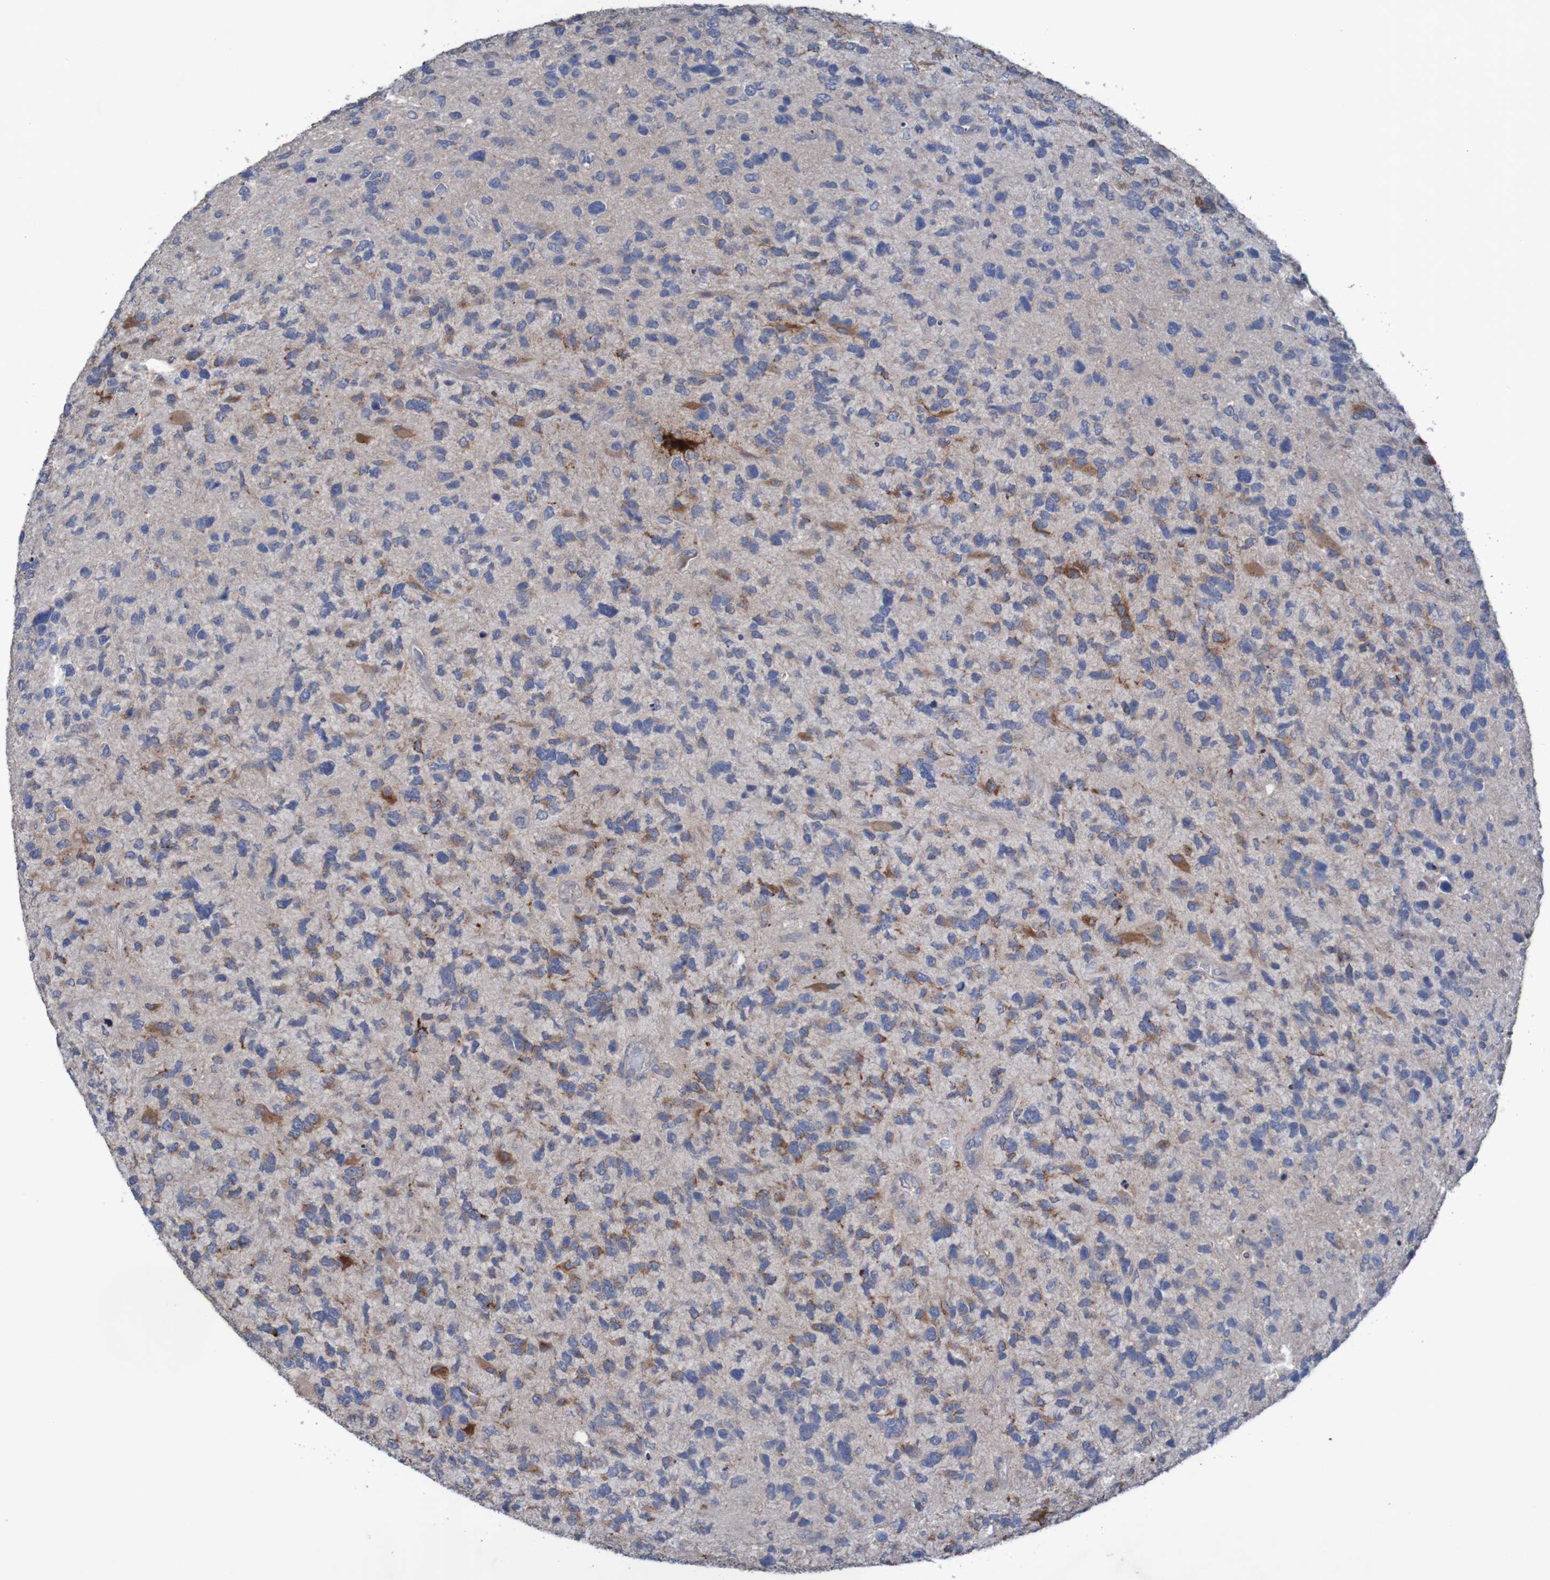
{"staining": {"intensity": "moderate", "quantity": "<25%", "location": "cytoplasmic/membranous"}, "tissue": "glioma", "cell_type": "Tumor cells", "image_type": "cancer", "snomed": [{"axis": "morphology", "description": "Glioma, malignant, High grade"}, {"axis": "topography", "description": "Brain"}], "caption": "Malignant glioma (high-grade) tissue exhibits moderate cytoplasmic/membranous staining in approximately <25% of tumor cells, visualized by immunohistochemistry. Nuclei are stained in blue.", "gene": "ANGPT4", "patient": {"sex": "female", "age": 58}}